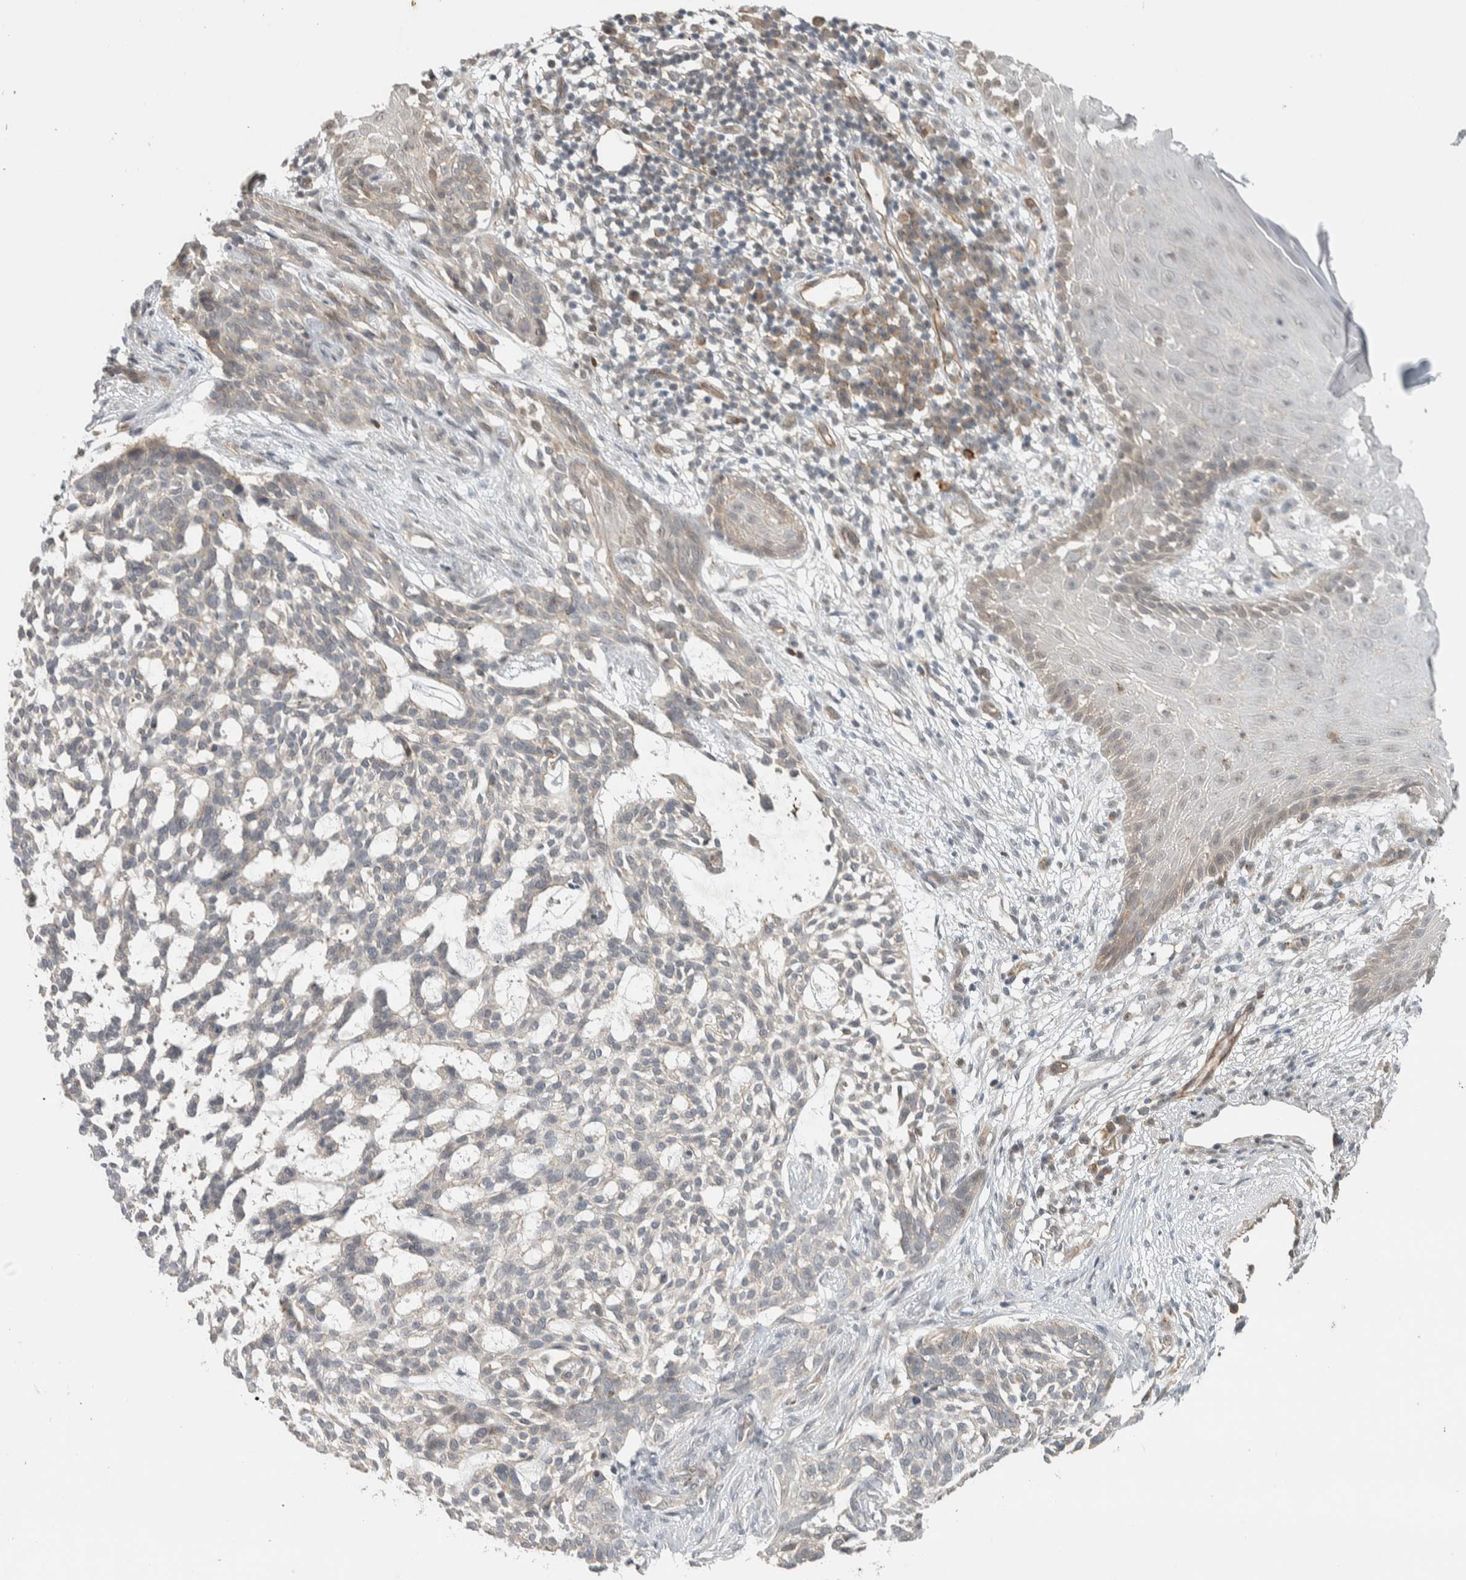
{"staining": {"intensity": "negative", "quantity": "none", "location": "none"}, "tissue": "skin cancer", "cell_type": "Tumor cells", "image_type": "cancer", "snomed": [{"axis": "morphology", "description": "Basal cell carcinoma"}, {"axis": "topography", "description": "Skin"}], "caption": "DAB immunohistochemical staining of human skin basal cell carcinoma demonstrates no significant positivity in tumor cells.", "gene": "DEPTOR", "patient": {"sex": "female", "age": 64}}